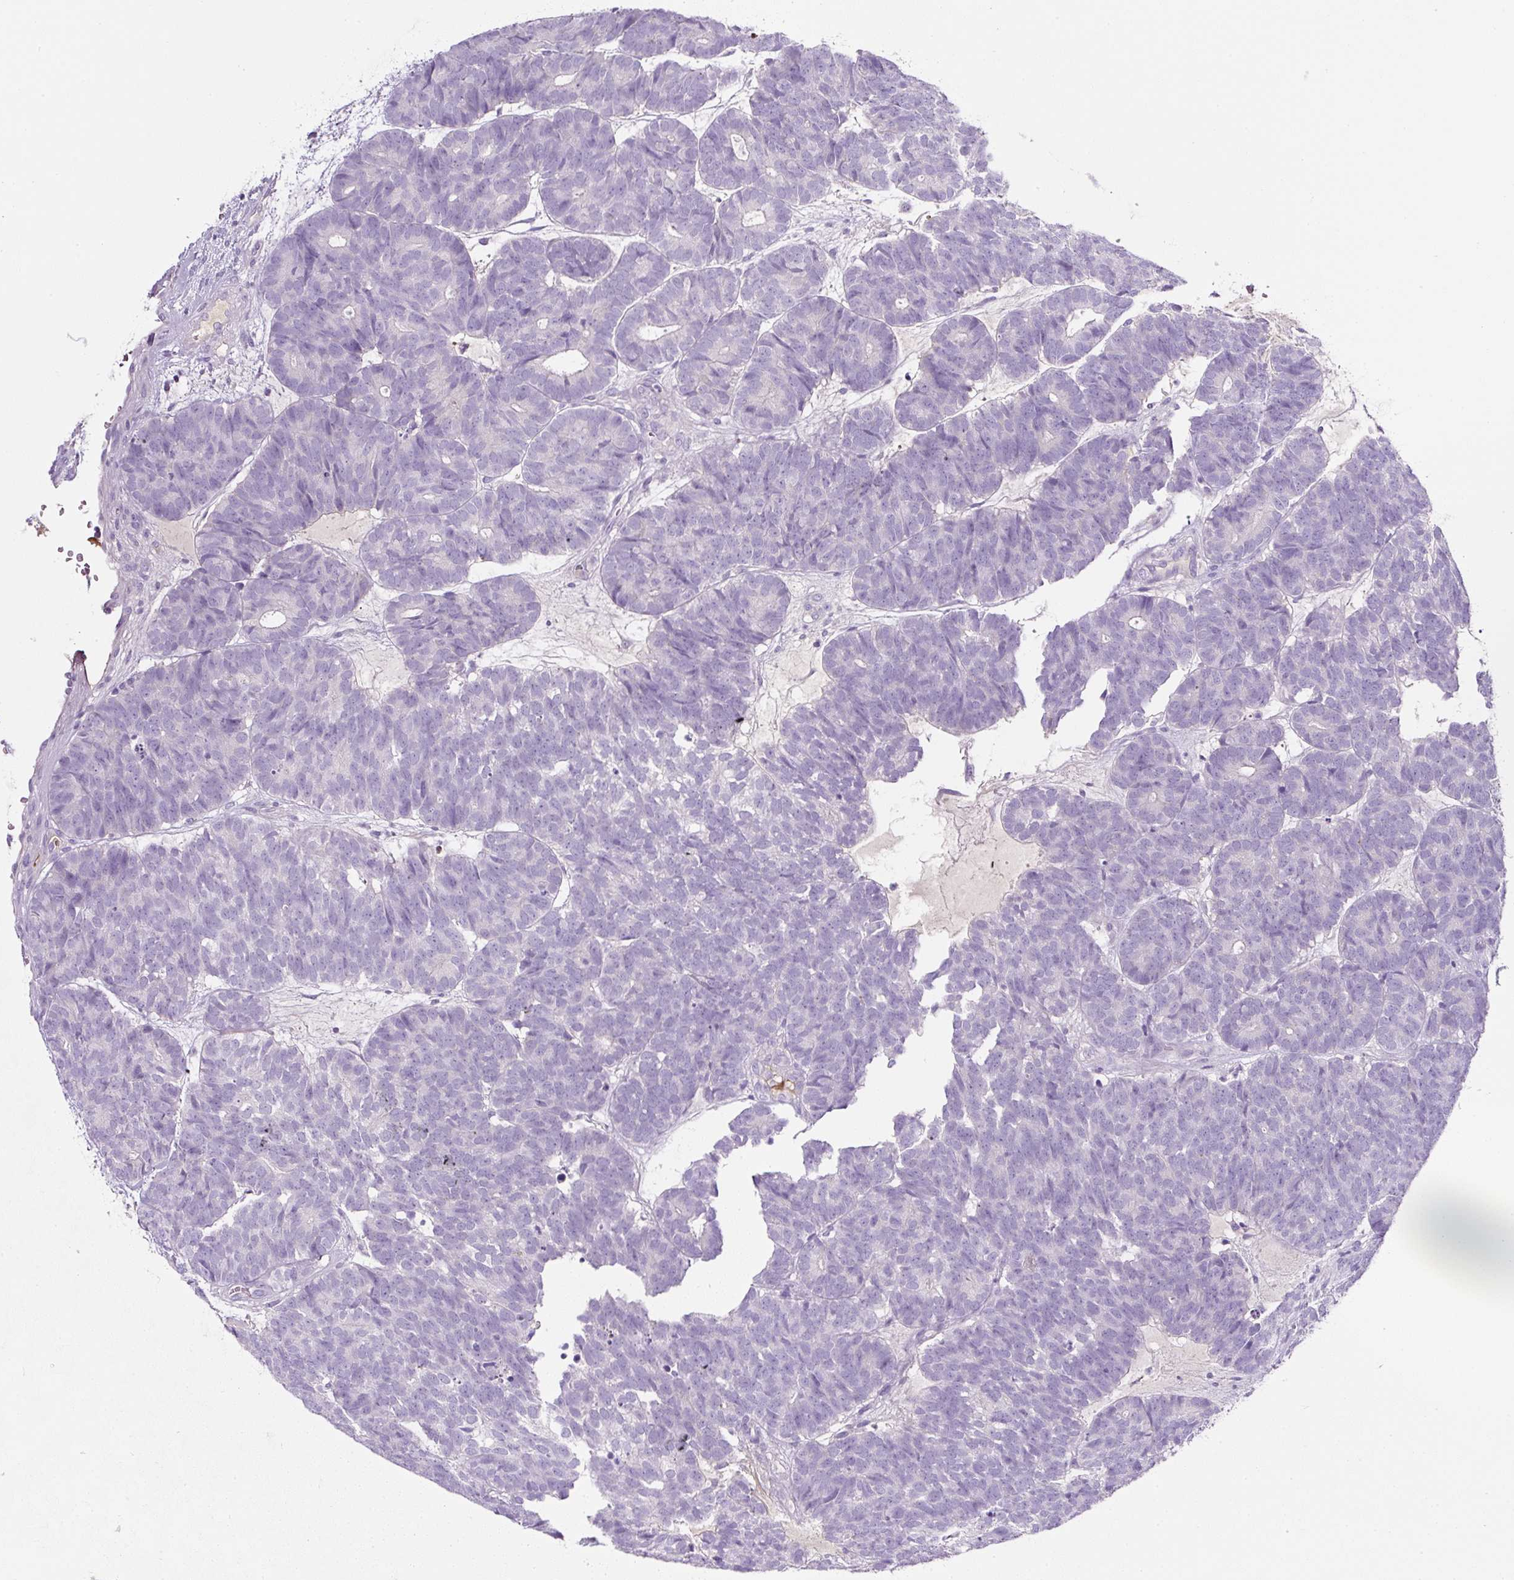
{"staining": {"intensity": "negative", "quantity": "none", "location": "none"}, "tissue": "head and neck cancer", "cell_type": "Tumor cells", "image_type": "cancer", "snomed": [{"axis": "morphology", "description": "Adenocarcinoma, NOS"}, {"axis": "topography", "description": "Head-Neck"}], "caption": "The histopathology image reveals no staining of tumor cells in head and neck adenocarcinoma.", "gene": "OR14A2", "patient": {"sex": "female", "age": 81}}